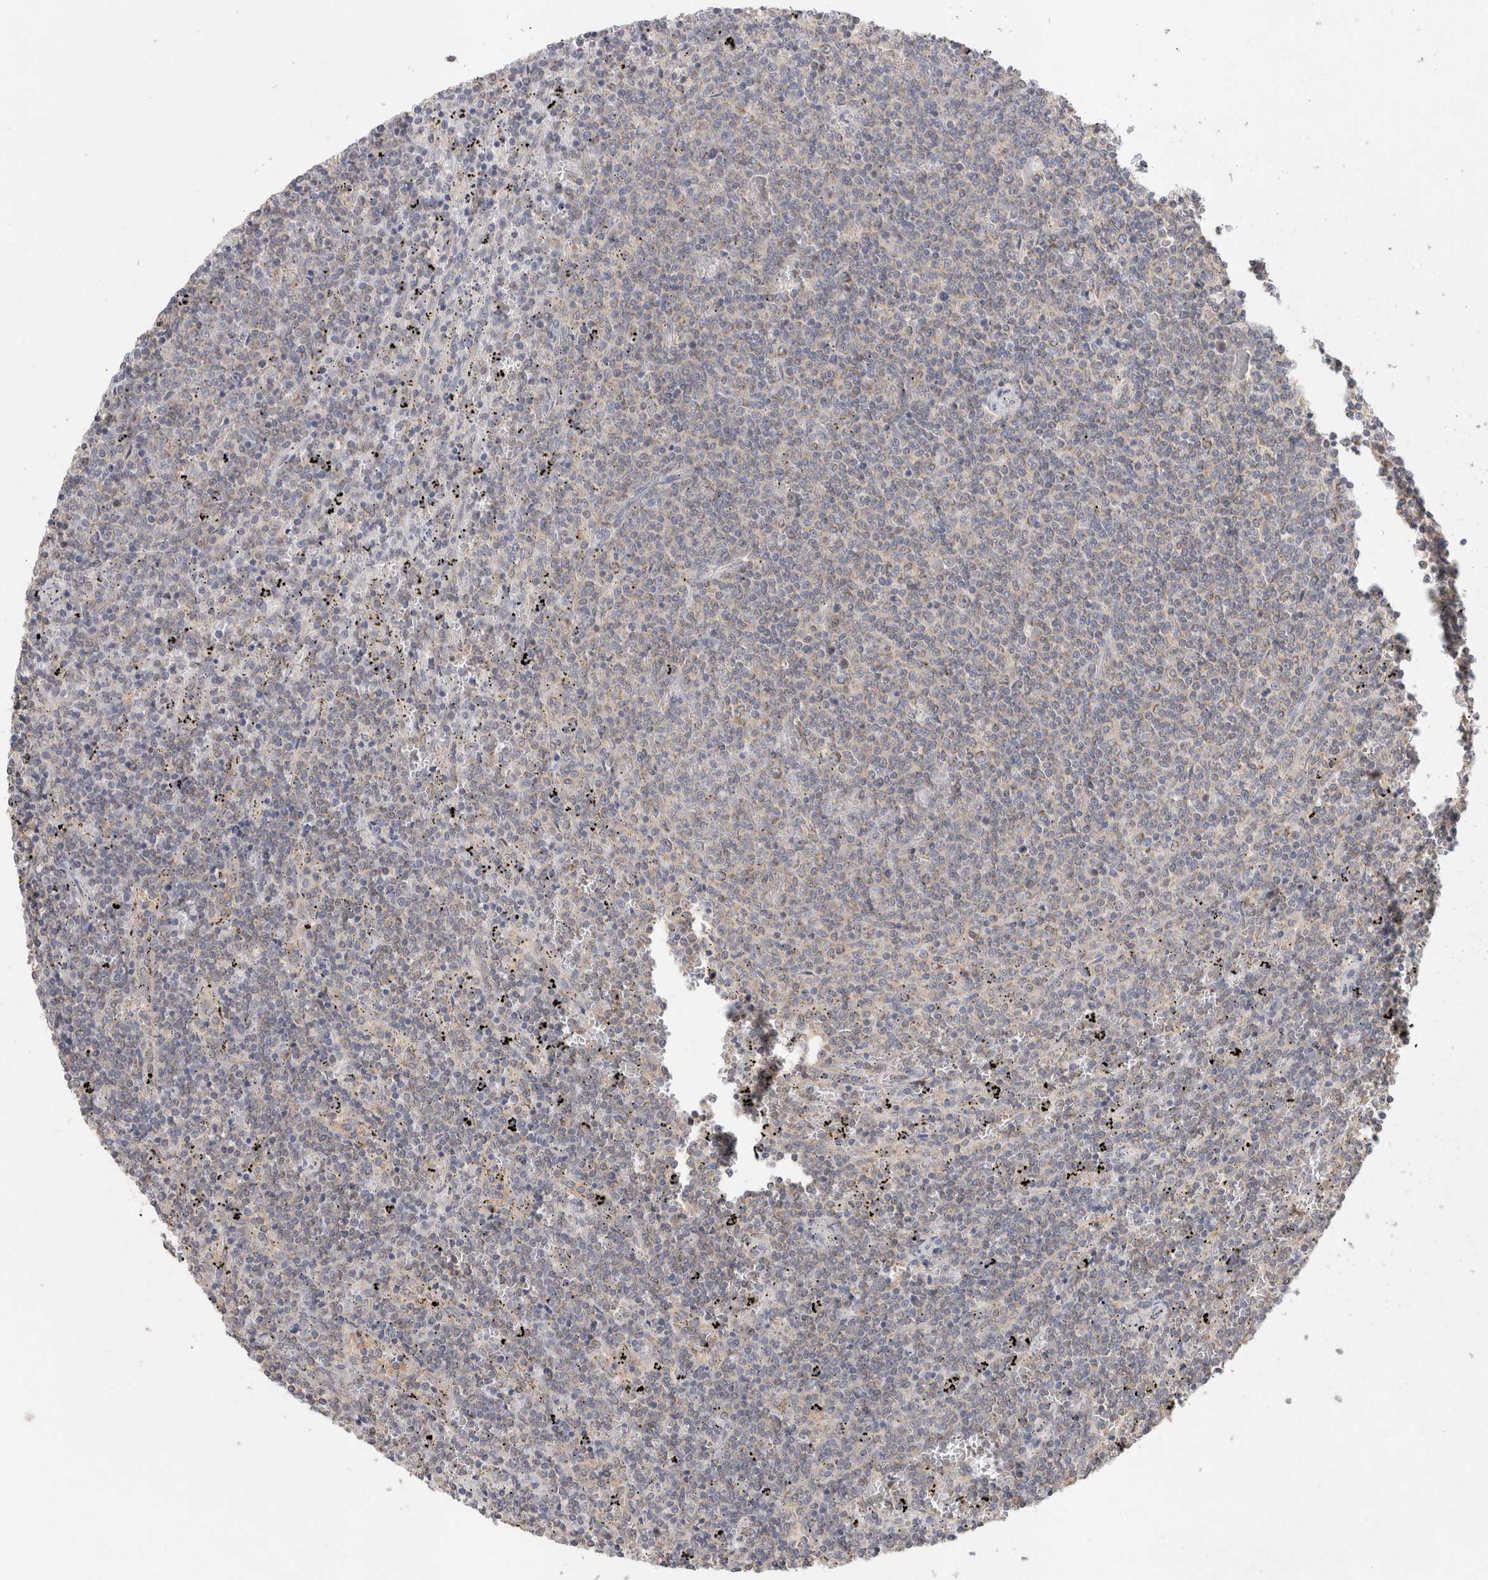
{"staining": {"intensity": "negative", "quantity": "none", "location": "none"}, "tissue": "lymphoma", "cell_type": "Tumor cells", "image_type": "cancer", "snomed": [{"axis": "morphology", "description": "Malignant lymphoma, non-Hodgkin's type, Low grade"}, {"axis": "topography", "description": "Spleen"}], "caption": "Immunohistochemistry (IHC) image of neoplastic tissue: lymphoma stained with DAB (3,3'-diaminobenzidine) exhibits no significant protein positivity in tumor cells. (Stains: DAB immunohistochemistry (IHC) with hematoxylin counter stain, Microscopy: brightfield microscopy at high magnification).", "gene": "RAB14", "patient": {"sex": "female", "age": 50}}